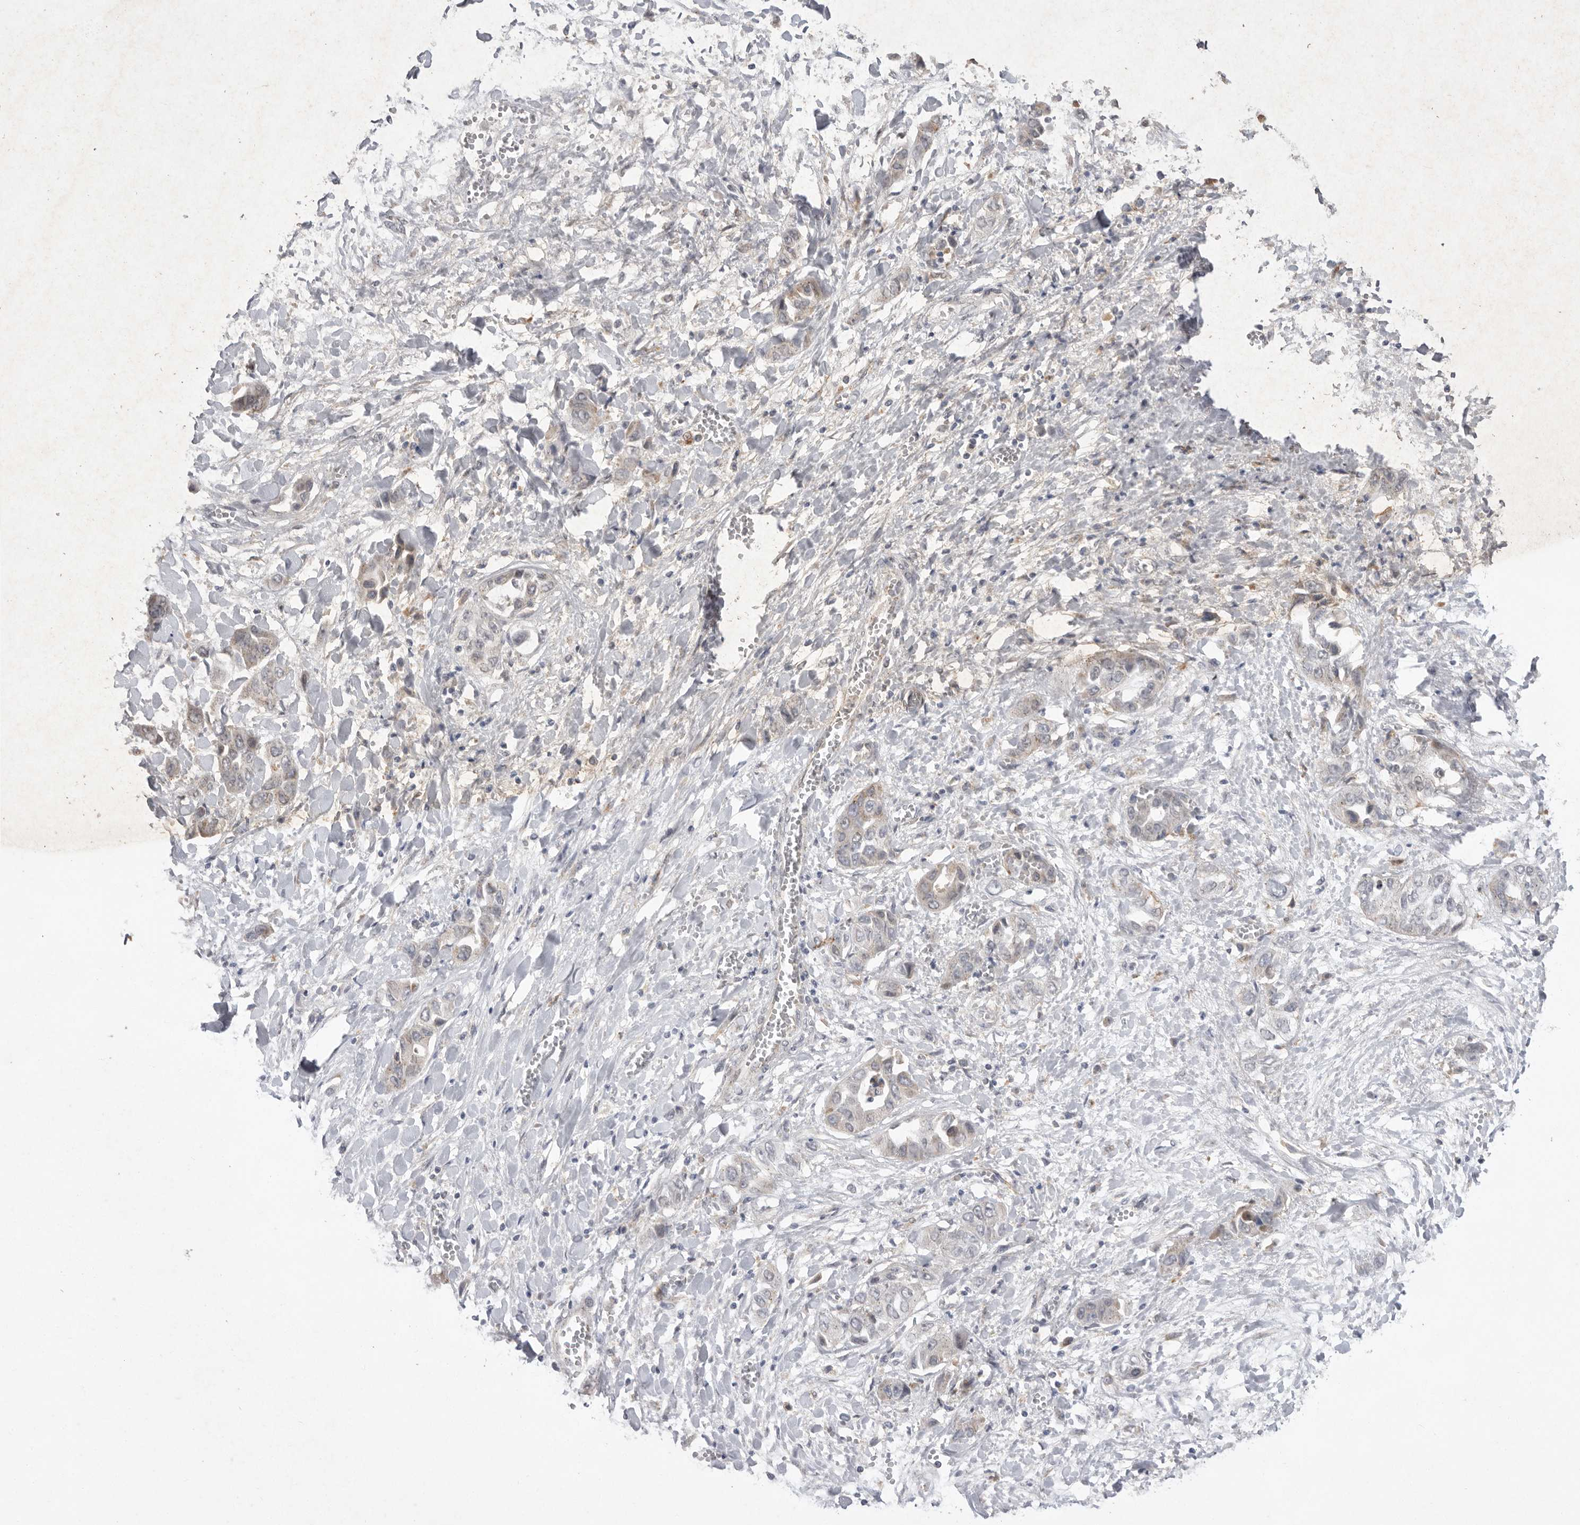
{"staining": {"intensity": "weak", "quantity": "<25%", "location": "cytoplasmic/membranous"}, "tissue": "liver cancer", "cell_type": "Tumor cells", "image_type": "cancer", "snomed": [{"axis": "morphology", "description": "Cholangiocarcinoma"}, {"axis": "topography", "description": "Liver"}], "caption": "A photomicrograph of liver cholangiocarcinoma stained for a protein shows no brown staining in tumor cells.", "gene": "TLR3", "patient": {"sex": "female", "age": 52}}